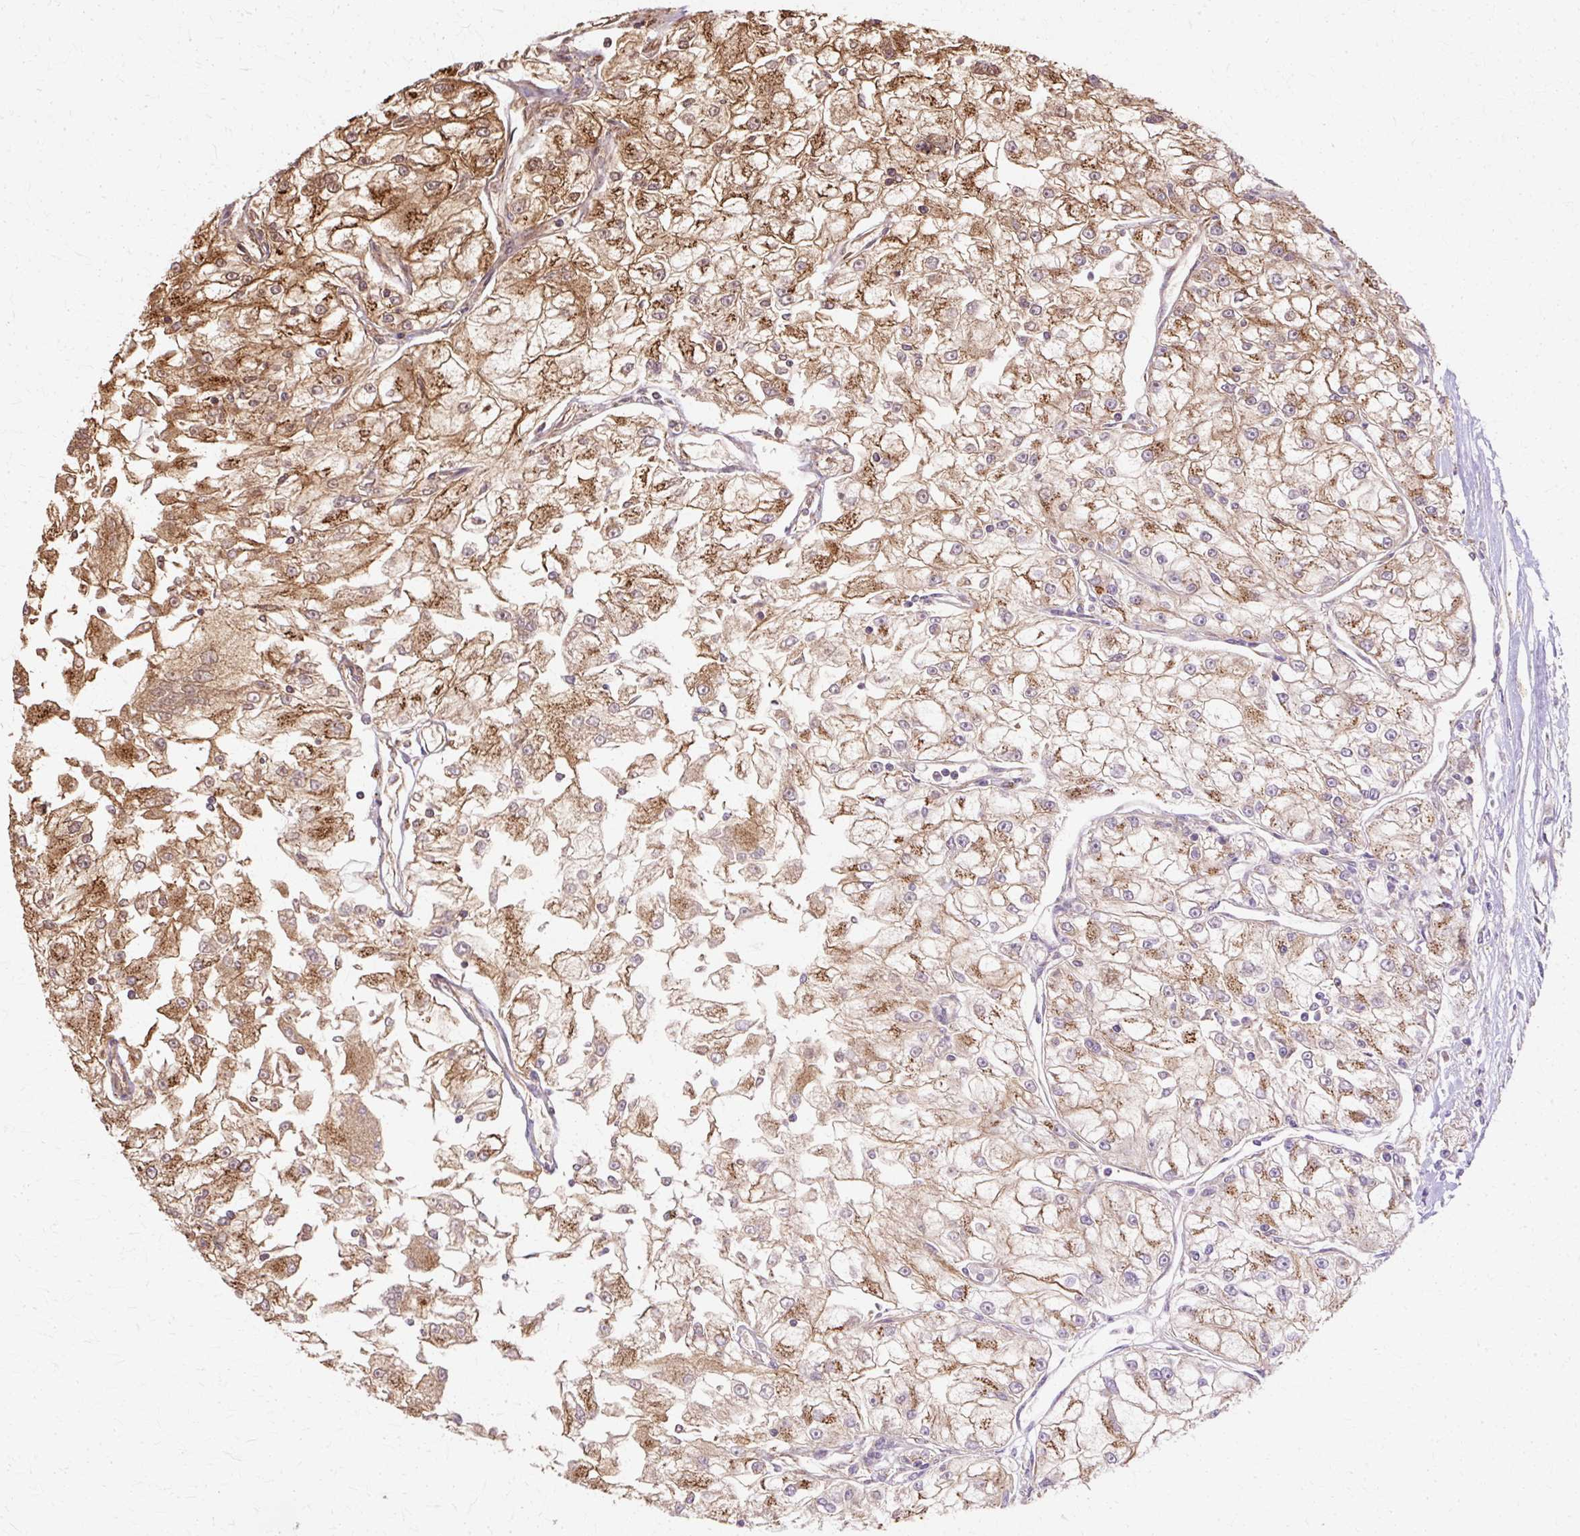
{"staining": {"intensity": "moderate", "quantity": ">75%", "location": "cytoplasmic/membranous"}, "tissue": "renal cancer", "cell_type": "Tumor cells", "image_type": "cancer", "snomed": [{"axis": "morphology", "description": "Adenocarcinoma, NOS"}, {"axis": "topography", "description": "Kidney"}], "caption": "Tumor cells exhibit moderate cytoplasmic/membranous expression in about >75% of cells in renal cancer.", "gene": "COPB1", "patient": {"sex": "female", "age": 72}}